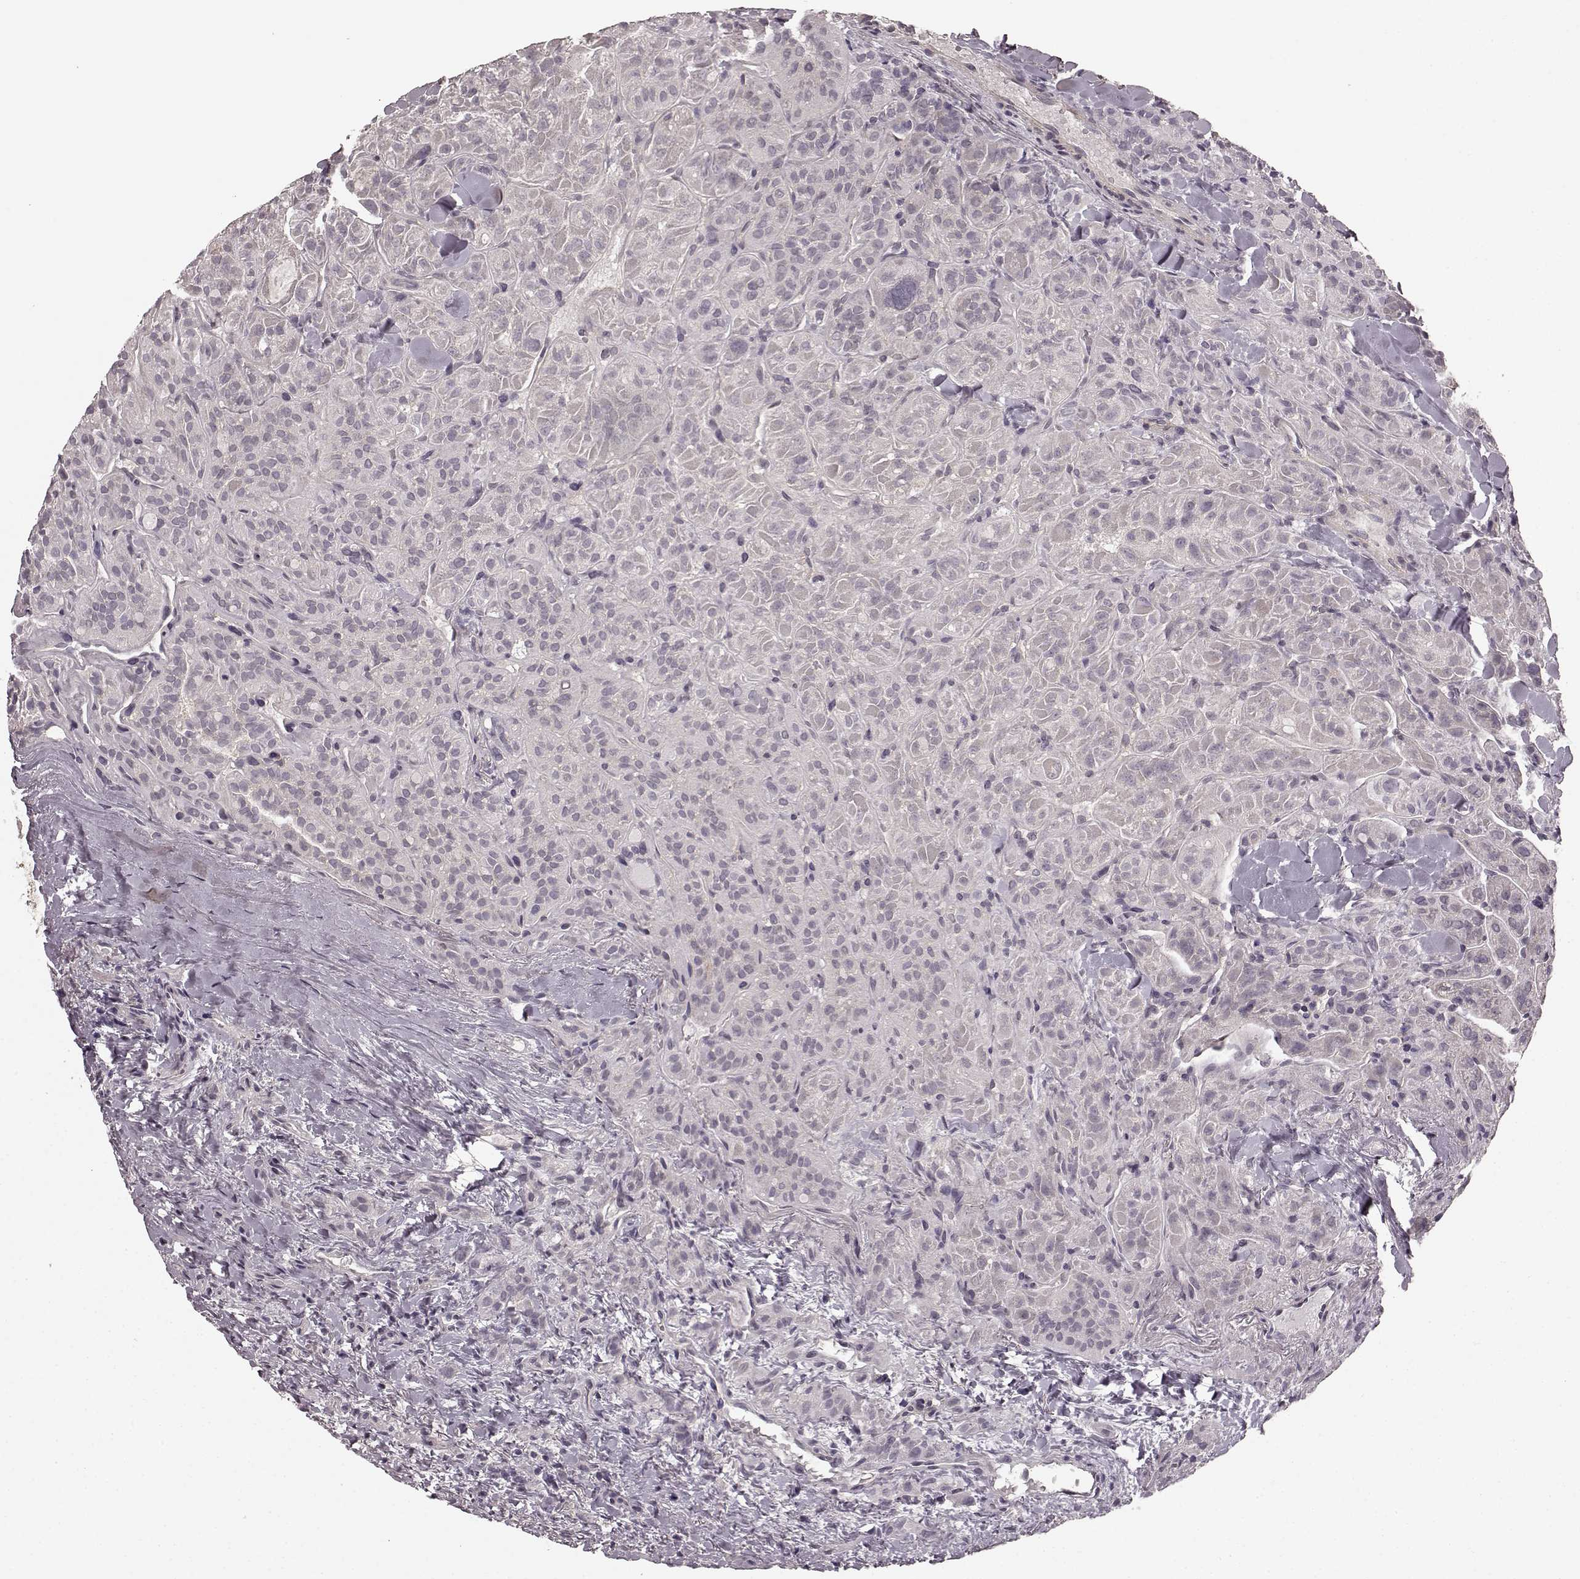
{"staining": {"intensity": "negative", "quantity": "none", "location": "none"}, "tissue": "thyroid cancer", "cell_type": "Tumor cells", "image_type": "cancer", "snomed": [{"axis": "morphology", "description": "Papillary adenocarcinoma, NOS"}, {"axis": "topography", "description": "Thyroid gland"}], "caption": "Papillary adenocarcinoma (thyroid) stained for a protein using immunohistochemistry exhibits no positivity tumor cells.", "gene": "PRKCE", "patient": {"sex": "female", "age": 45}}